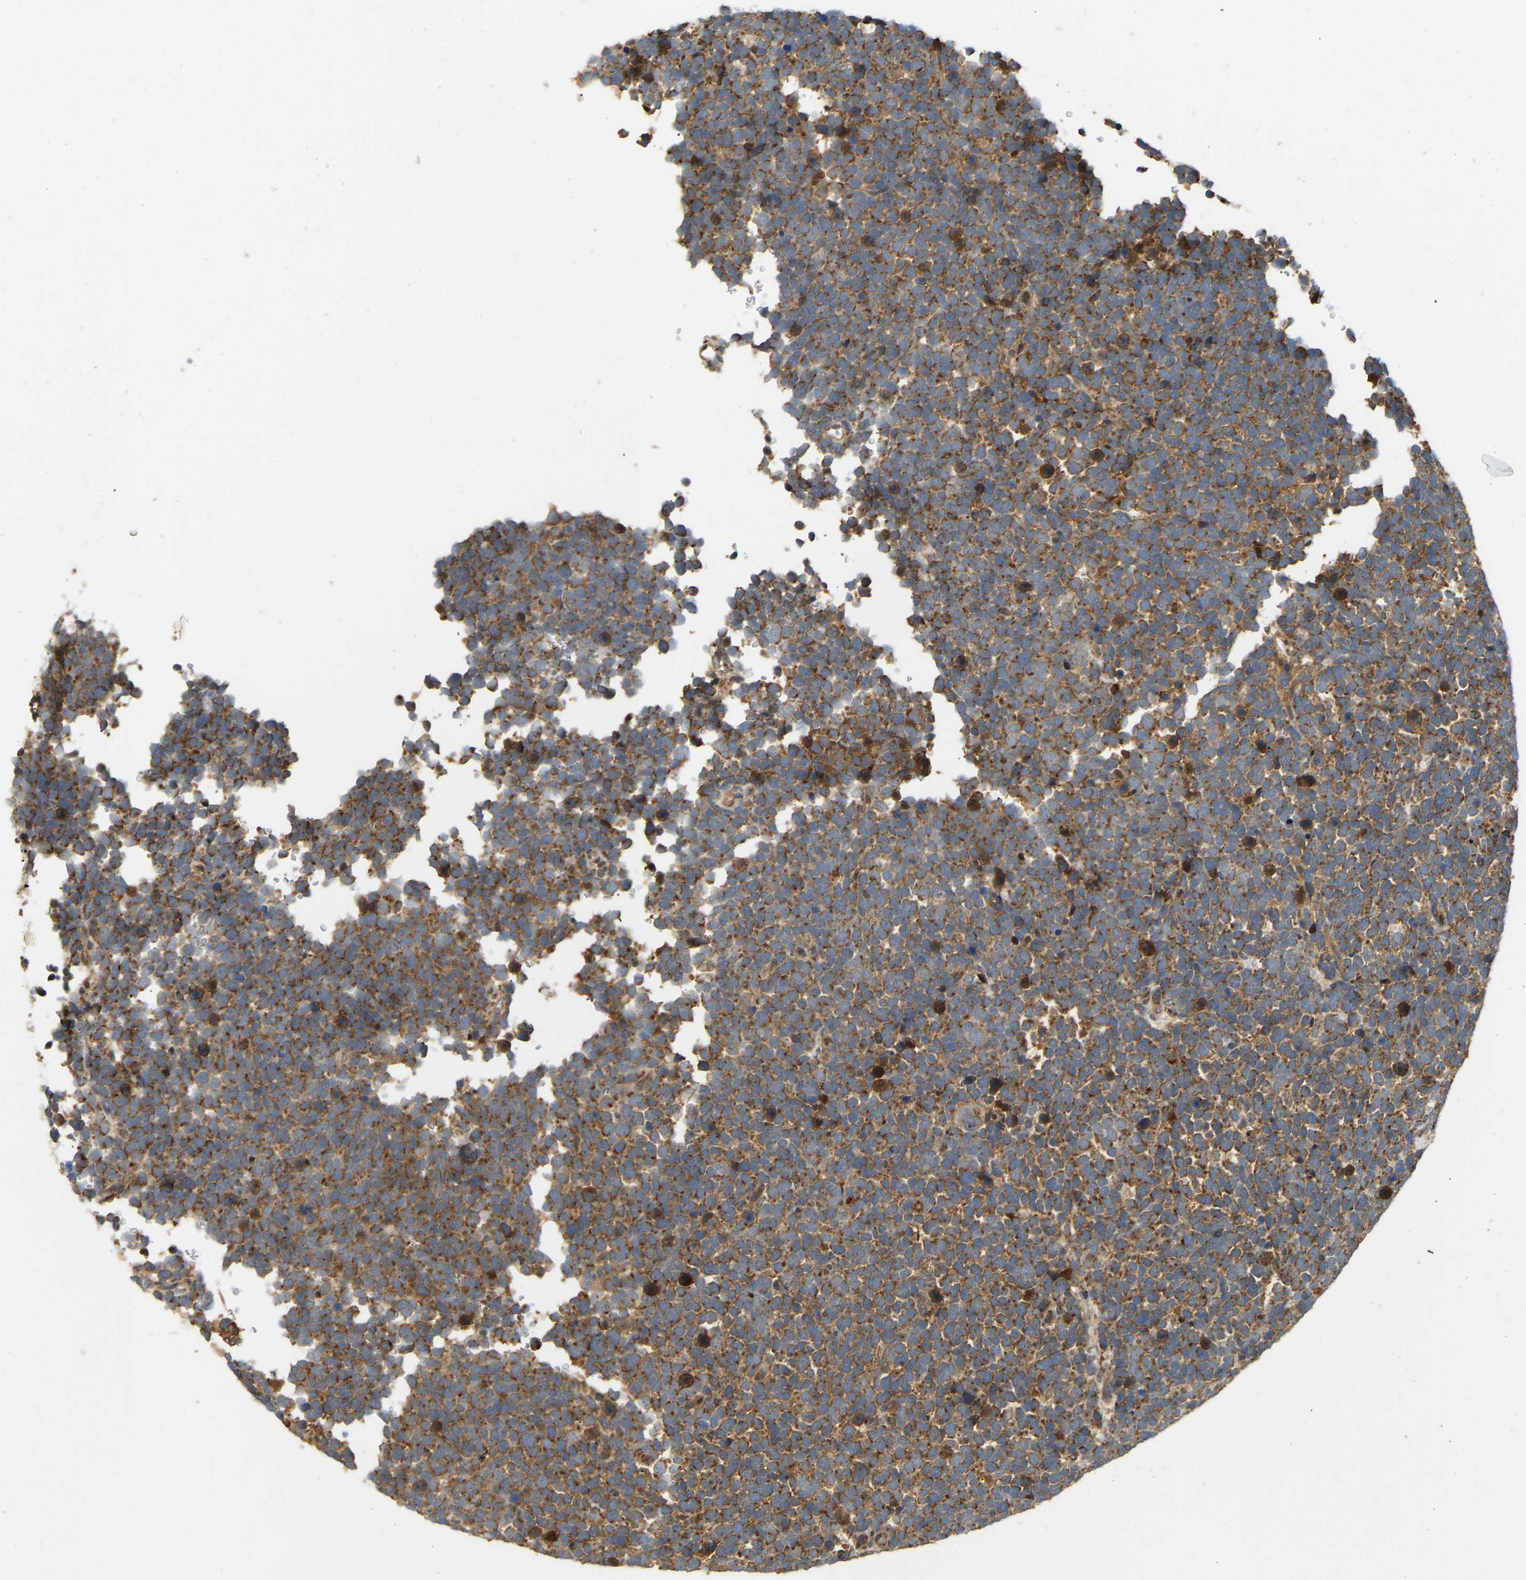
{"staining": {"intensity": "weak", "quantity": "25%-75%", "location": "cytoplasmic/membranous"}, "tissue": "urothelial cancer", "cell_type": "Tumor cells", "image_type": "cancer", "snomed": [{"axis": "morphology", "description": "Urothelial carcinoma, High grade"}, {"axis": "topography", "description": "Urinary bladder"}], "caption": "DAB (3,3'-diaminobenzidine) immunohistochemical staining of urothelial cancer demonstrates weak cytoplasmic/membranous protein expression in about 25%-75% of tumor cells. (brown staining indicates protein expression, while blue staining denotes nuclei).", "gene": "PTCD1", "patient": {"sex": "female", "age": 82}}